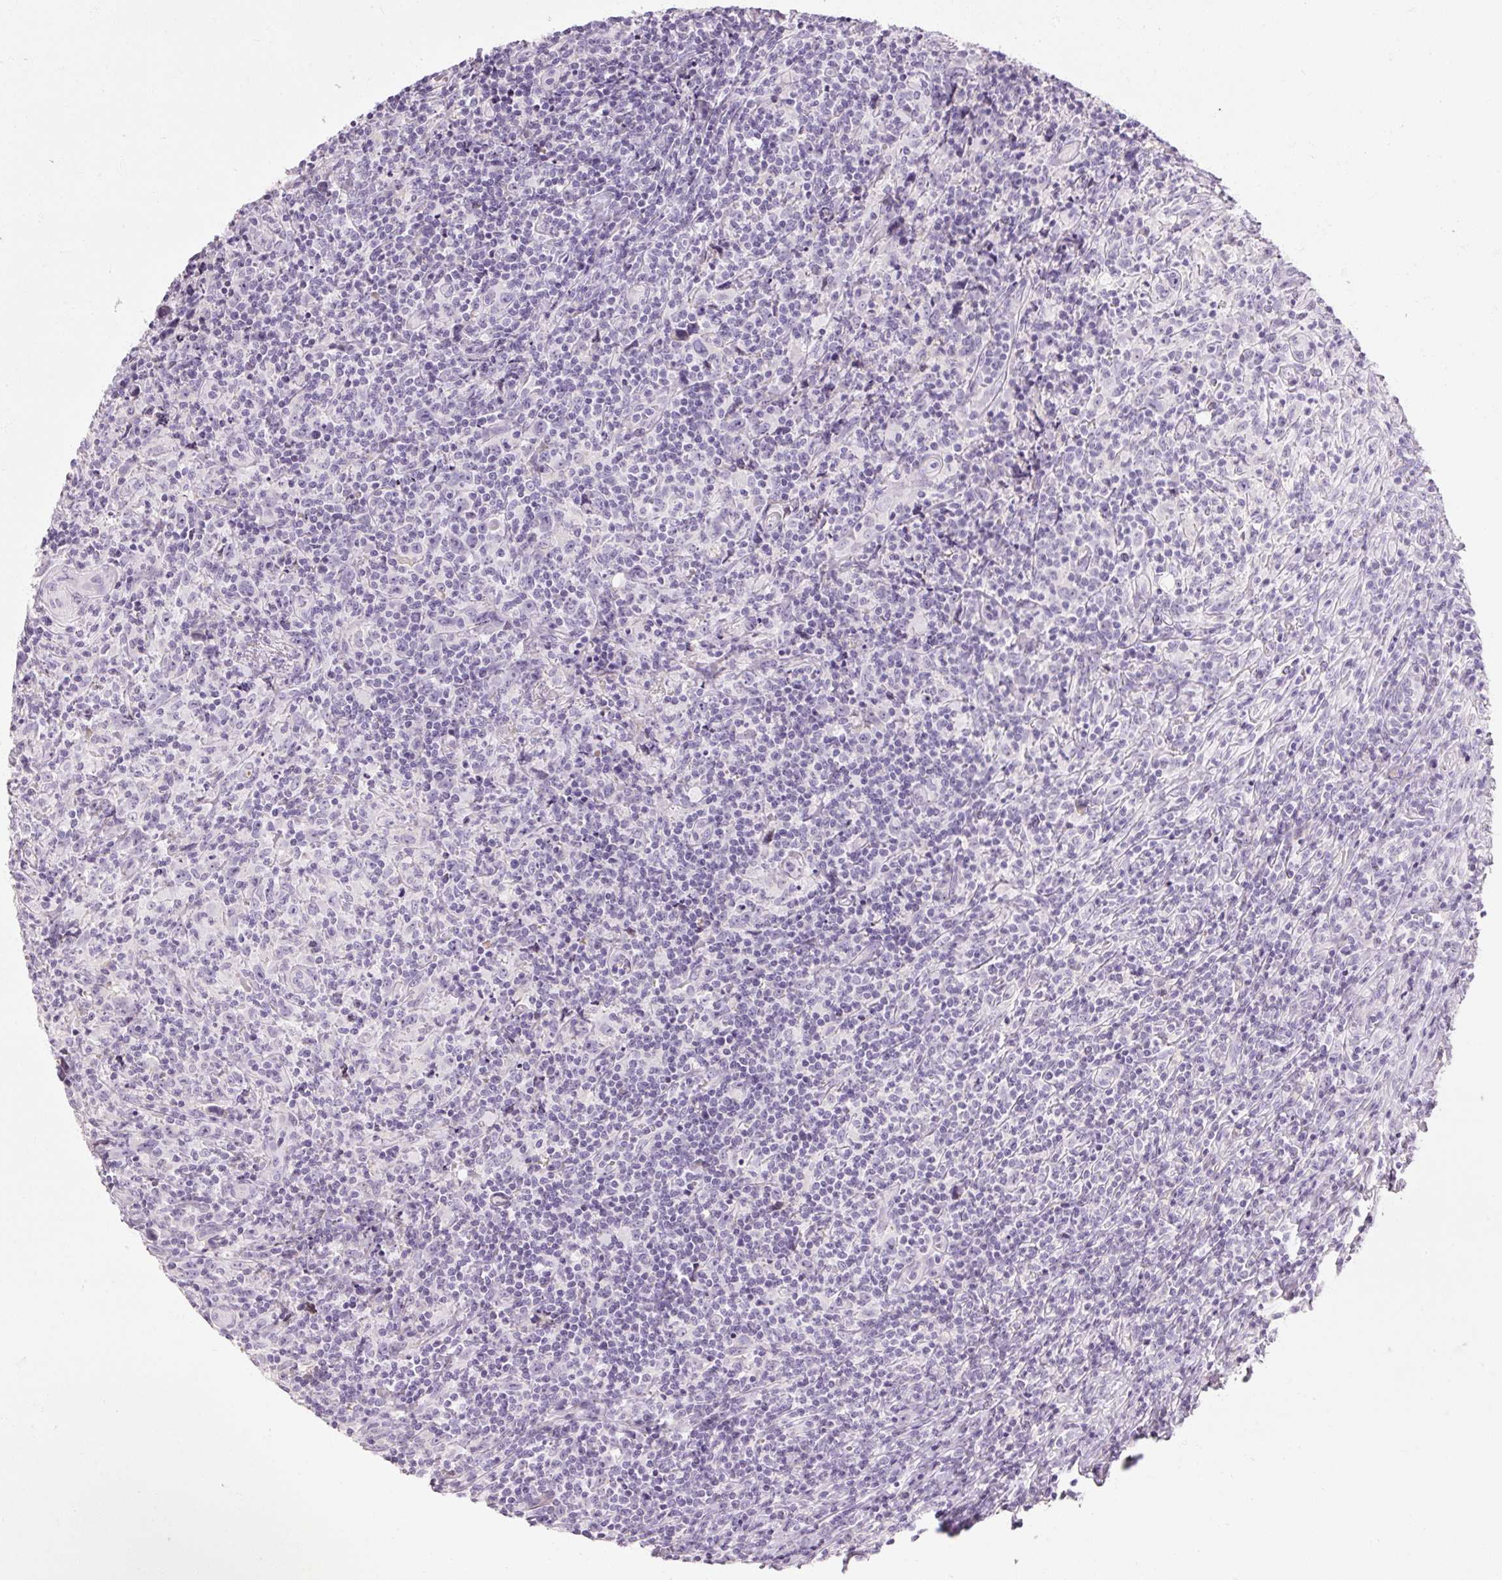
{"staining": {"intensity": "negative", "quantity": "none", "location": "none"}, "tissue": "lymphoma", "cell_type": "Tumor cells", "image_type": "cancer", "snomed": [{"axis": "morphology", "description": "Hodgkin's disease, NOS"}, {"axis": "topography", "description": "Lymph node"}], "caption": "DAB immunohistochemical staining of human Hodgkin's disease displays no significant positivity in tumor cells.", "gene": "NFE2L3", "patient": {"sex": "female", "age": 18}}